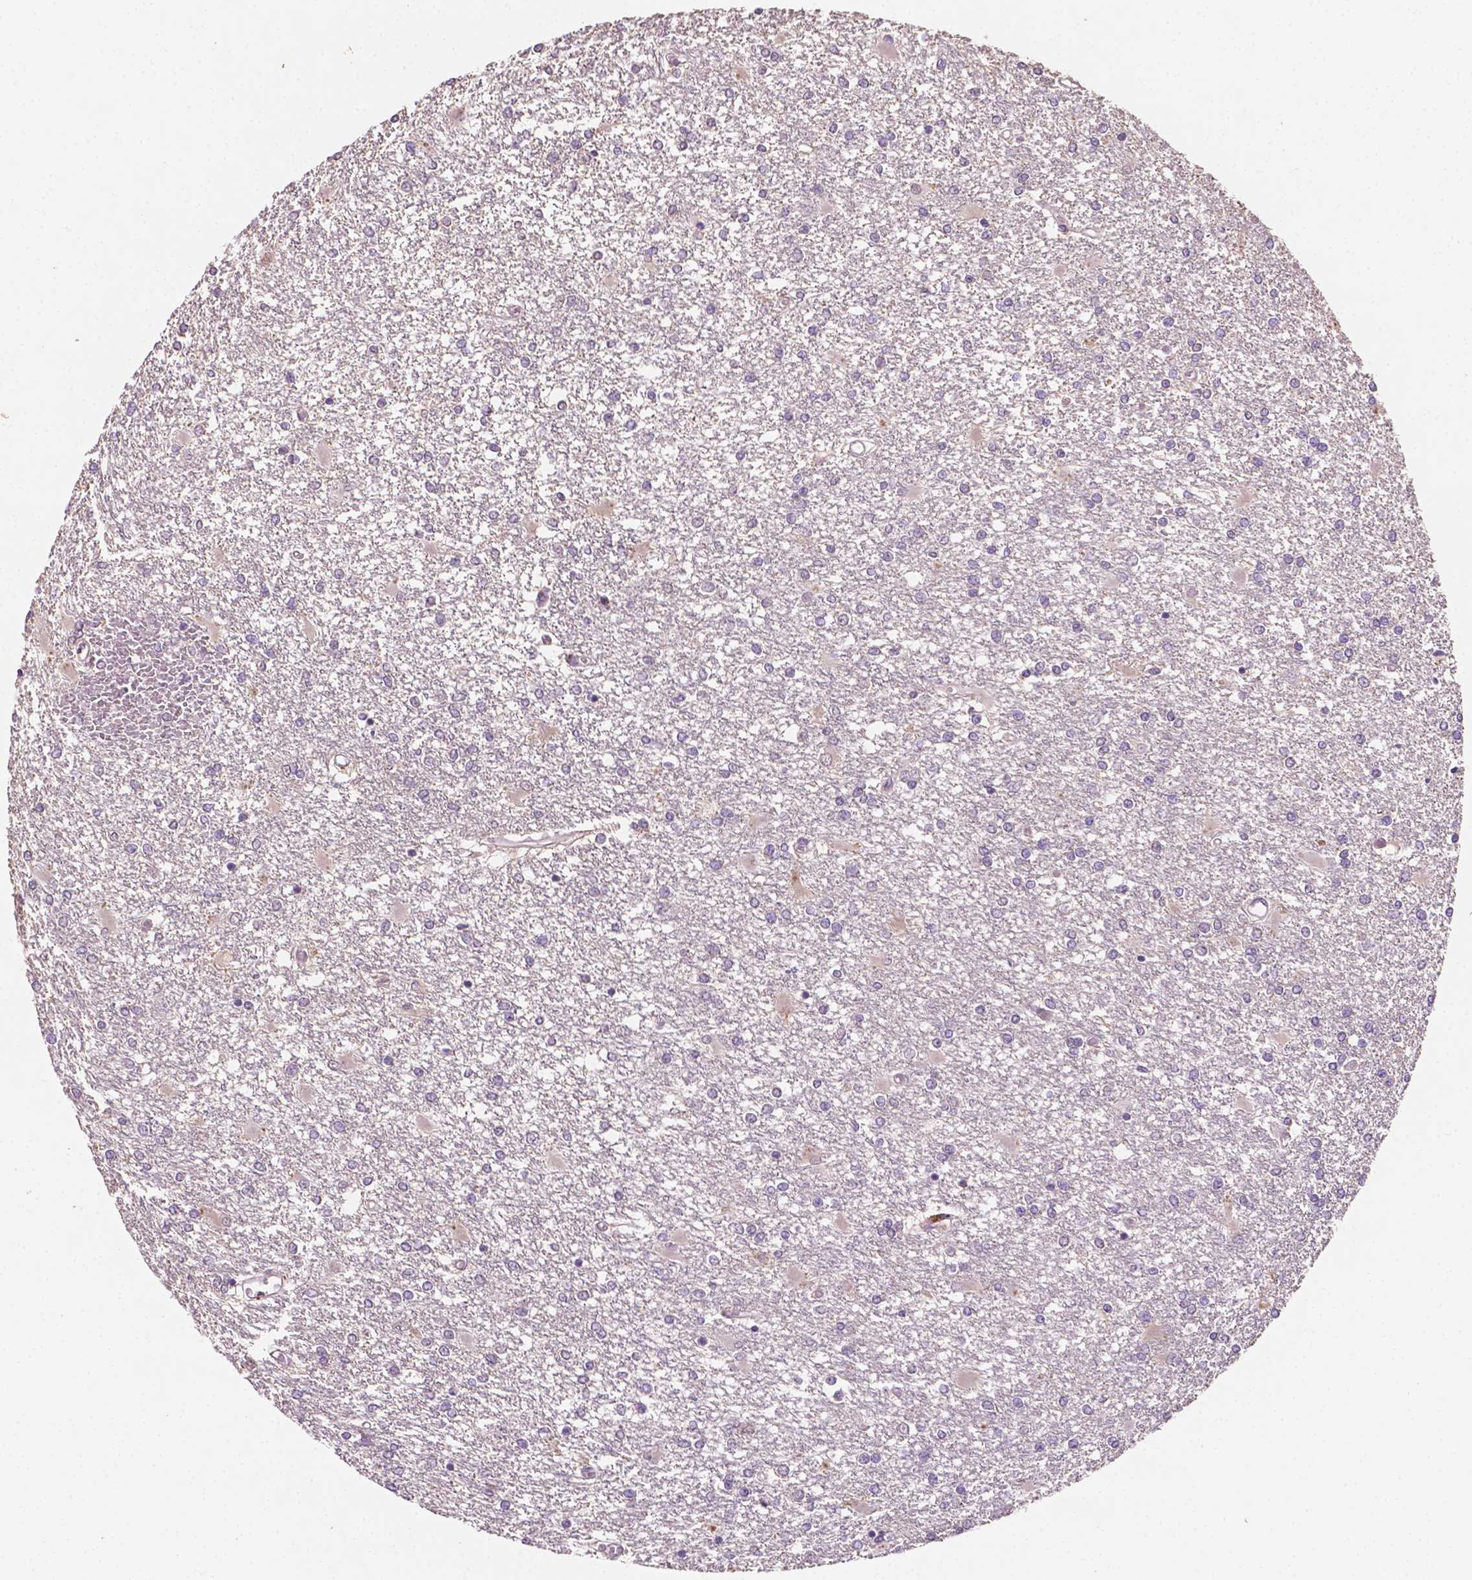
{"staining": {"intensity": "negative", "quantity": "none", "location": "none"}, "tissue": "glioma", "cell_type": "Tumor cells", "image_type": "cancer", "snomed": [{"axis": "morphology", "description": "Glioma, malignant, High grade"}, {"axis": "topography", "description": "Cerebral cortex"}], "caption": "The IHC histopathology image has no significant expression in tumor cells of glioma tissue.", "gene": "MROH6", "patient": {"sex": "male", "age": 79}}